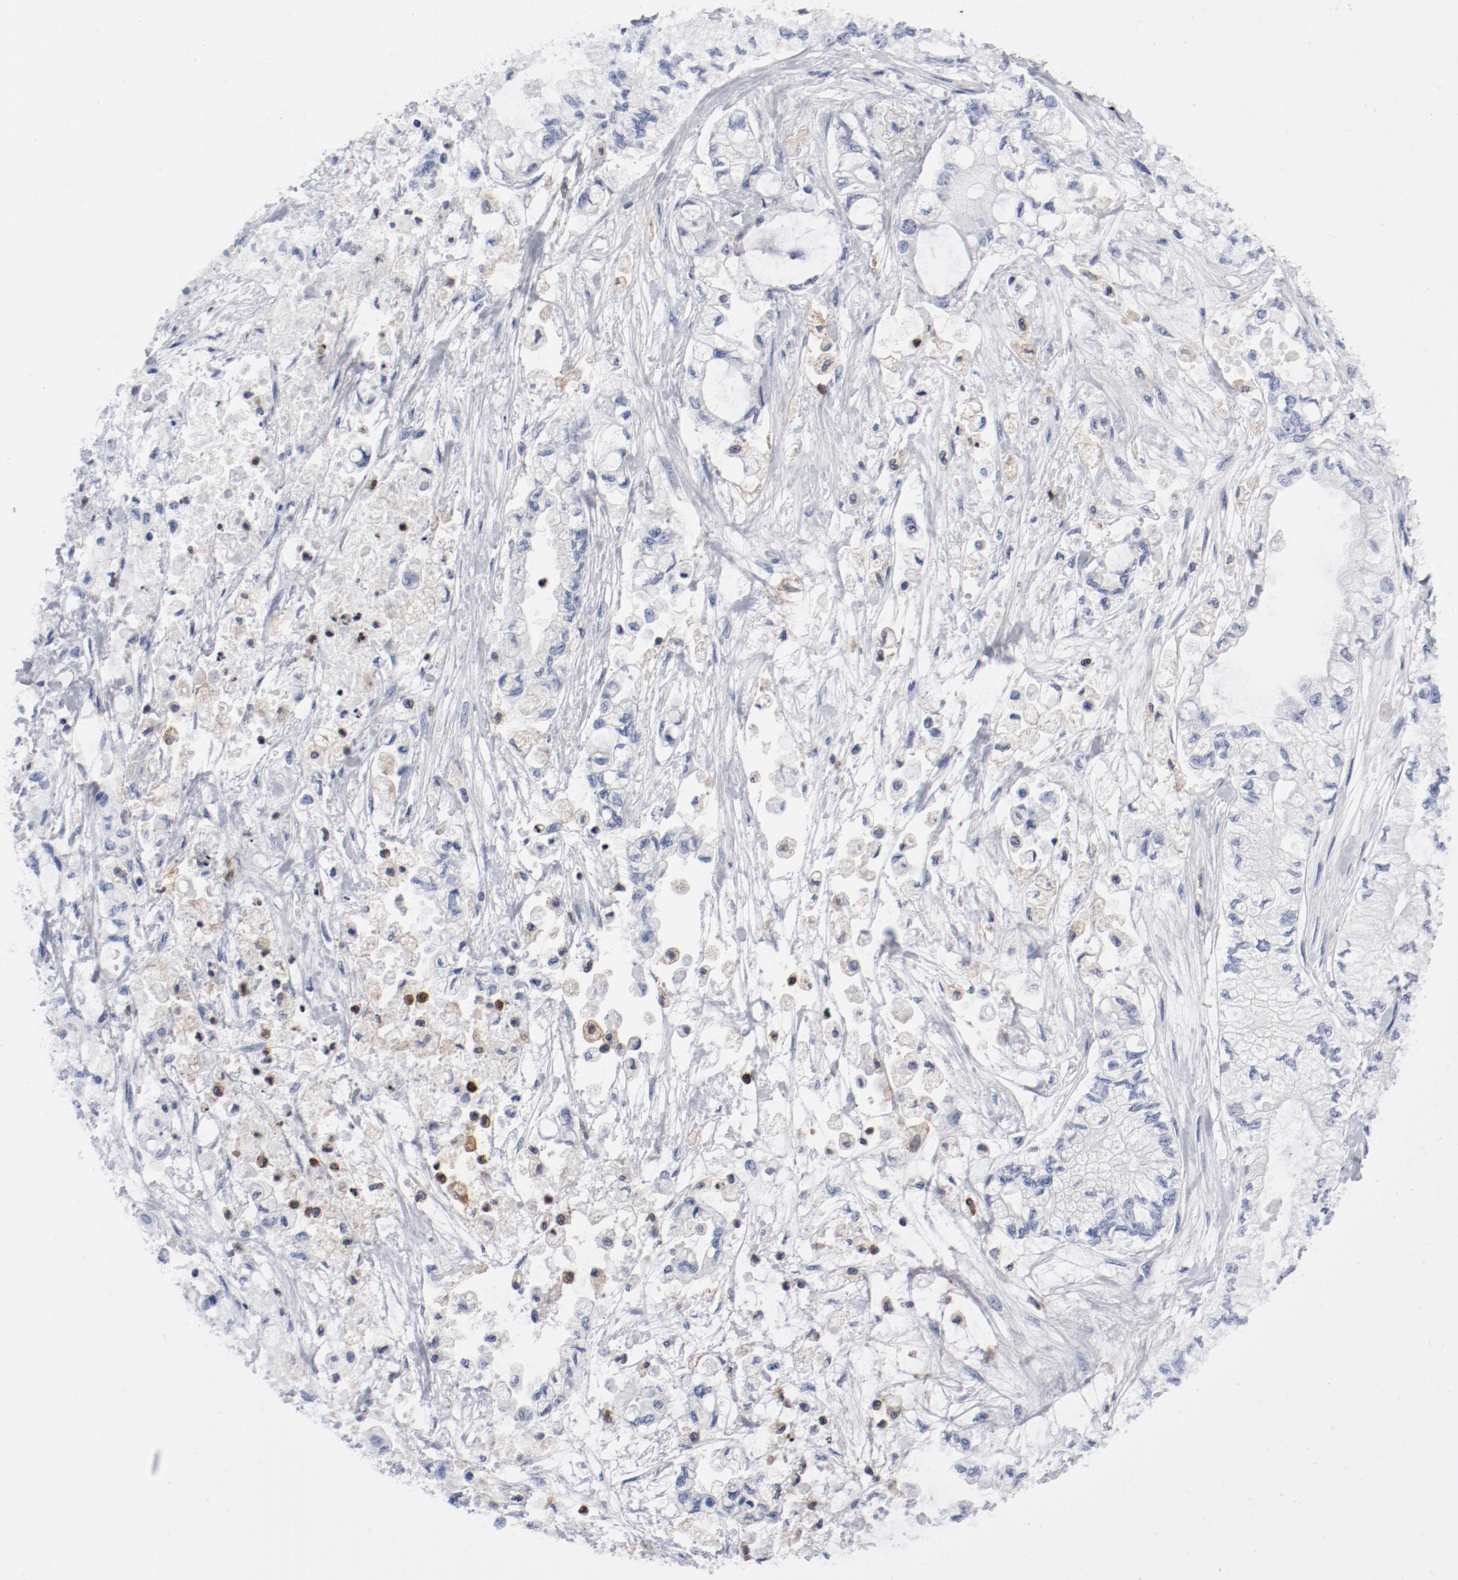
{"staining": {"intensity": "negative", "quantity": "none", "location": "none"}, "tissue": "pancreatic cancer", "cell_type": "Tumor cells", "image_type": "cancer", "snomed": [{"axis": "morphology", "description": "Adenocarcinoma, NOS"}, {"axis": "topography", "description": "Pancreas"}], "caption": "DAB immunohistochemical staining of human pancreatic adenocarcinoma shows no significant expression in tumor cells. Nuclei are stained in blue.", "gene": "NCF1", "patient": {"sex": "male", "age": 79}}